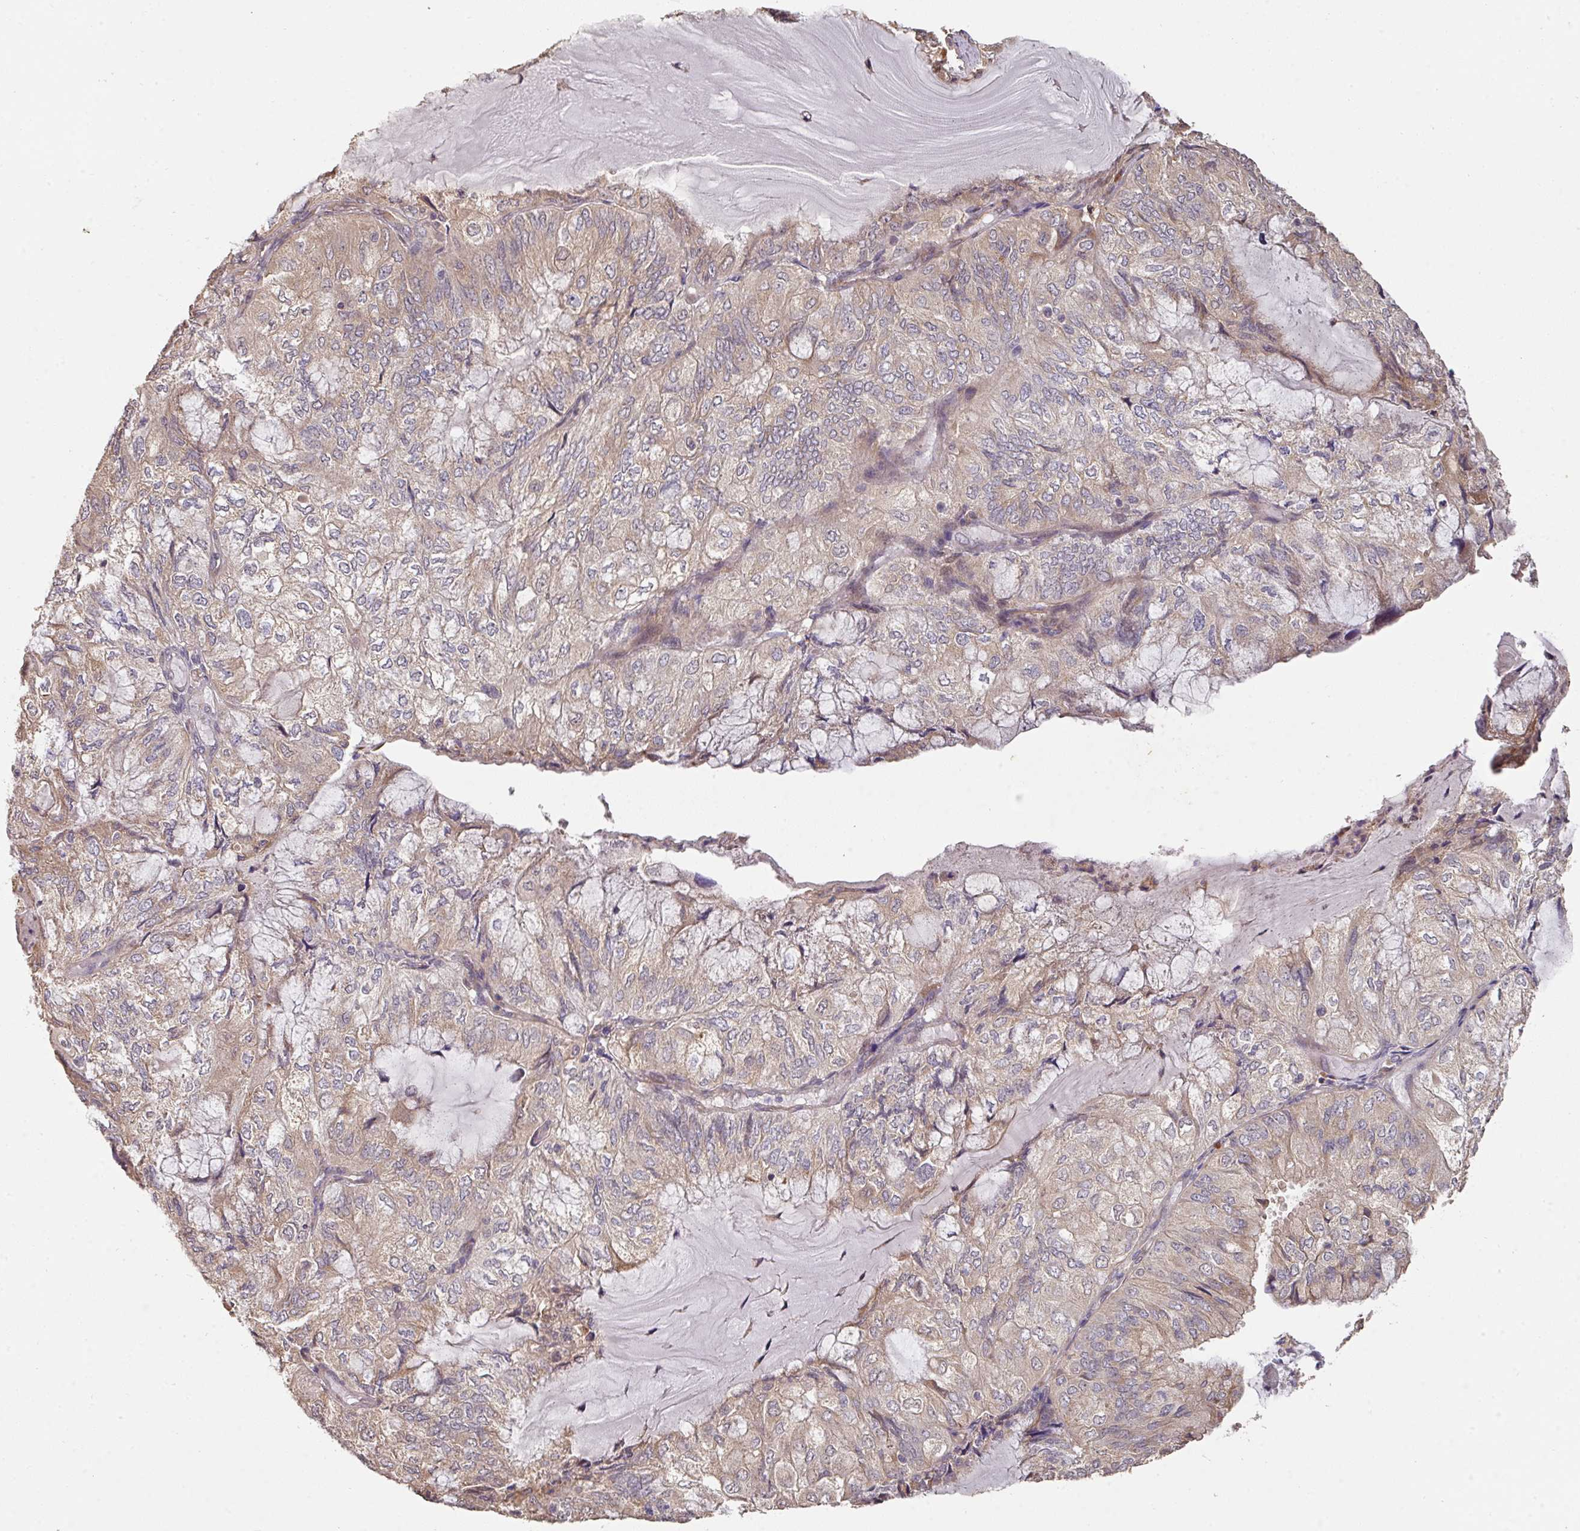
{"staining": {"intensity": "weak", "quantity": "25%-75%", "location": "cytoplasmic/membranous"}, "tissue": "endometrial cancer", "cell_type": "Tumor cells", "image_type": "cancer", "snomed": [{"axis": "morphology", "description": "Adenocarcinoma, NOS"}, {"axis": "topography", "description": "Endometrium"}], "caption": "A low amount of weak cytoplasmic/membranous expression is seen in about 25%-75% of tumor cells in adenocarcinoma (endometrial) tissue.", "gene": "ACVR2B", "patient": {"sex": "female", "age": 81}}